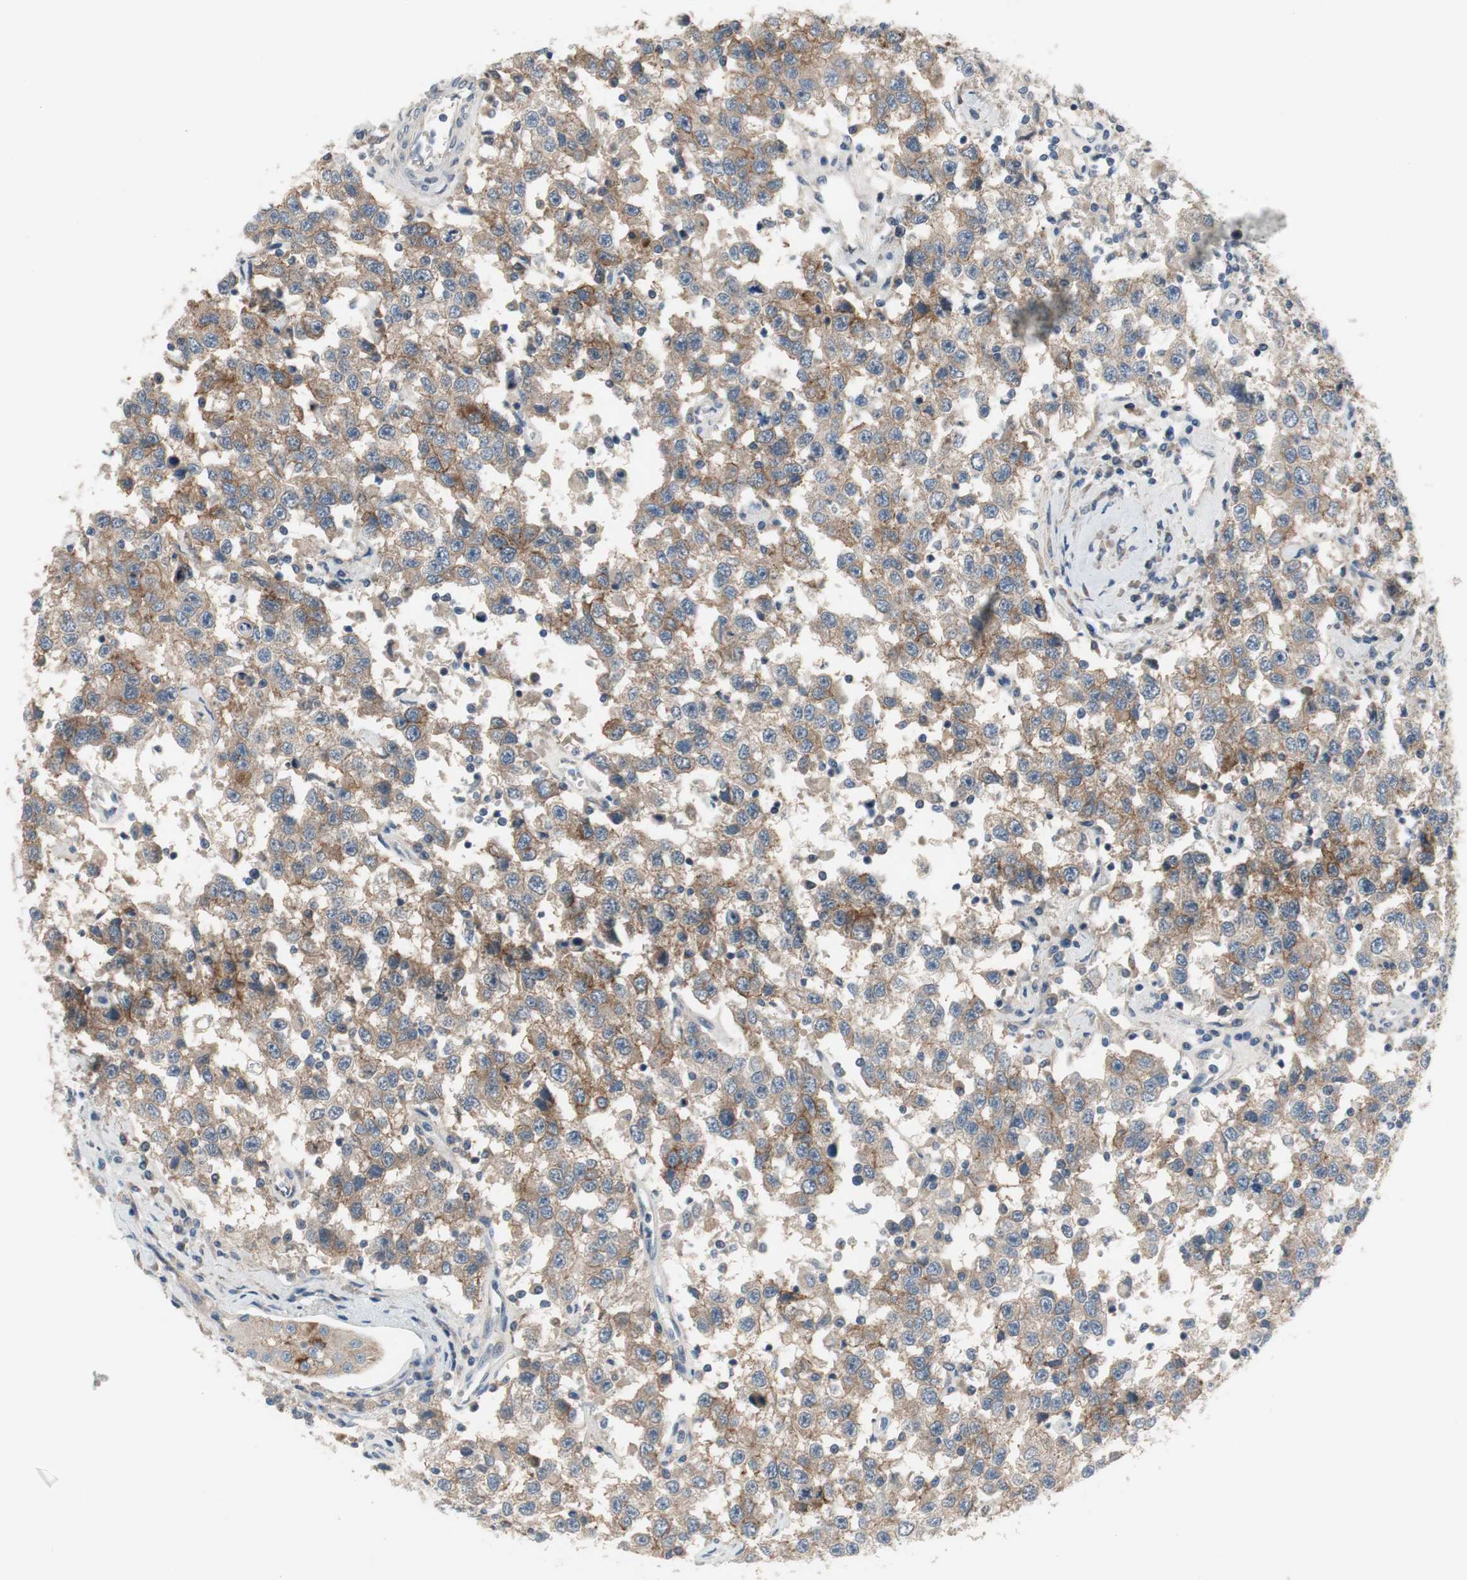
{"staining": {"intensity": "moderate", "quantity": ">75%", "location": "cytoplasmic/membranous"}, "tissue": "testis cancer", "cell_type": "Tumor cells", "image_type": "cancer", "snomed": [{"axis": "morphology", "description": "Seminoma, NOS"}, {"axis": "topography", "description": "Testis"}], "caption": "Immunohistochemical staining of human seminoma (testis) shows medium levels of moderate cytoplasmic/membranous protein positivity in approximately >75% of tumor cells.", "gene": "TACR3", "patient": {"sex": "male", "age": 41}}